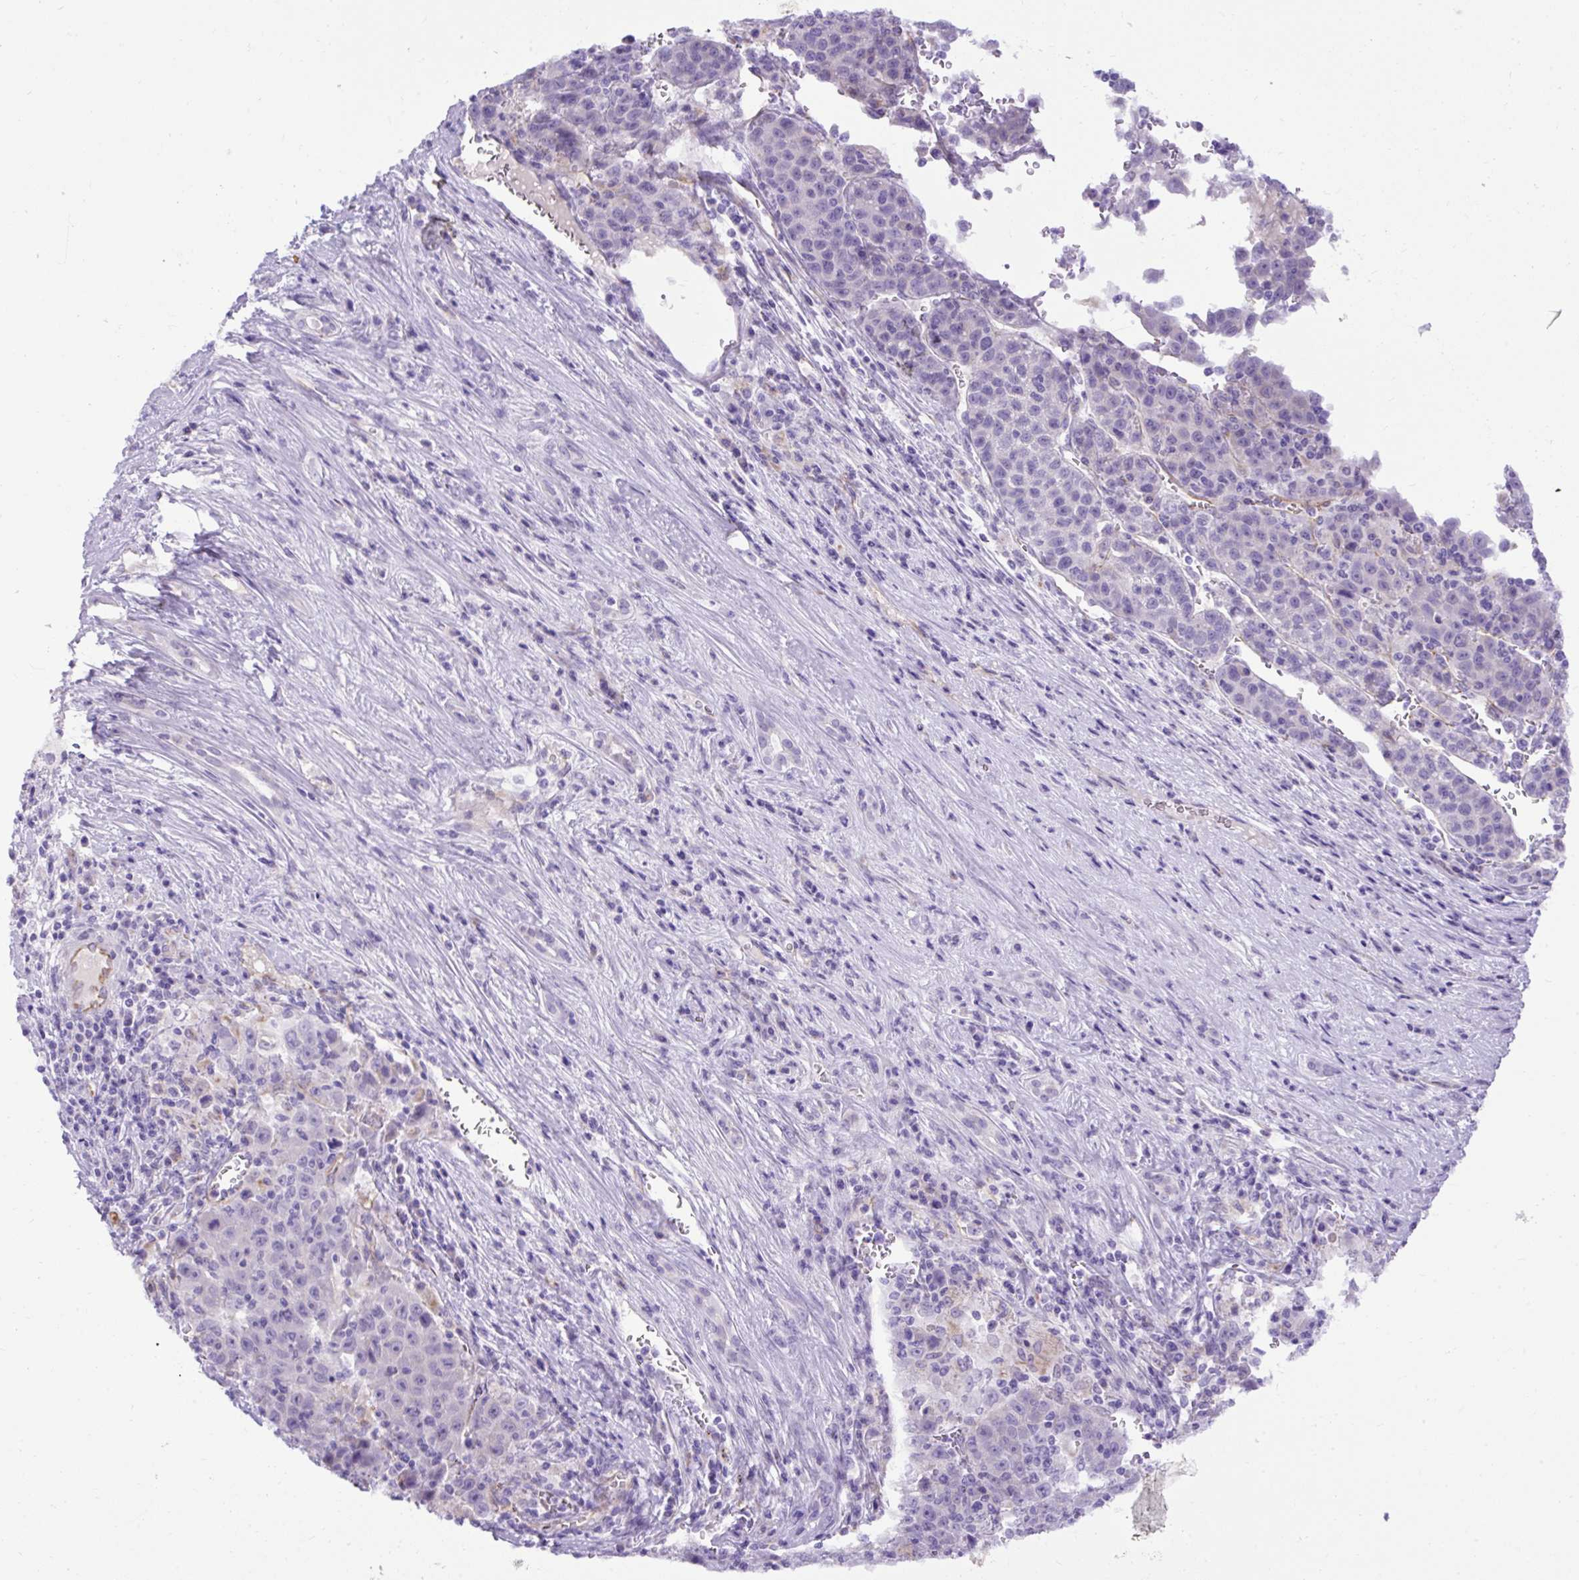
{"staining": {"intensity": "negative", "quantity": "none", "location": "none"}, "tissue": "liver cancer", "cell_type": "Tumor cells", "image_type": "cancer", "snomed": [{"axis": "morphology", "description": "Carcinoma, Hepatocellular, NOS"}, {"axis": "topography", "description": "Liver"}], "caption": "High power microscopy photomicrograph of an immunohistochemistry (IHC) micrograph of liver hepatocellular carcinoma, revealing no significant positivity in tumor cells.", "gene": "SPTBN5", "patient": {"sex": "female", "age": 53}}